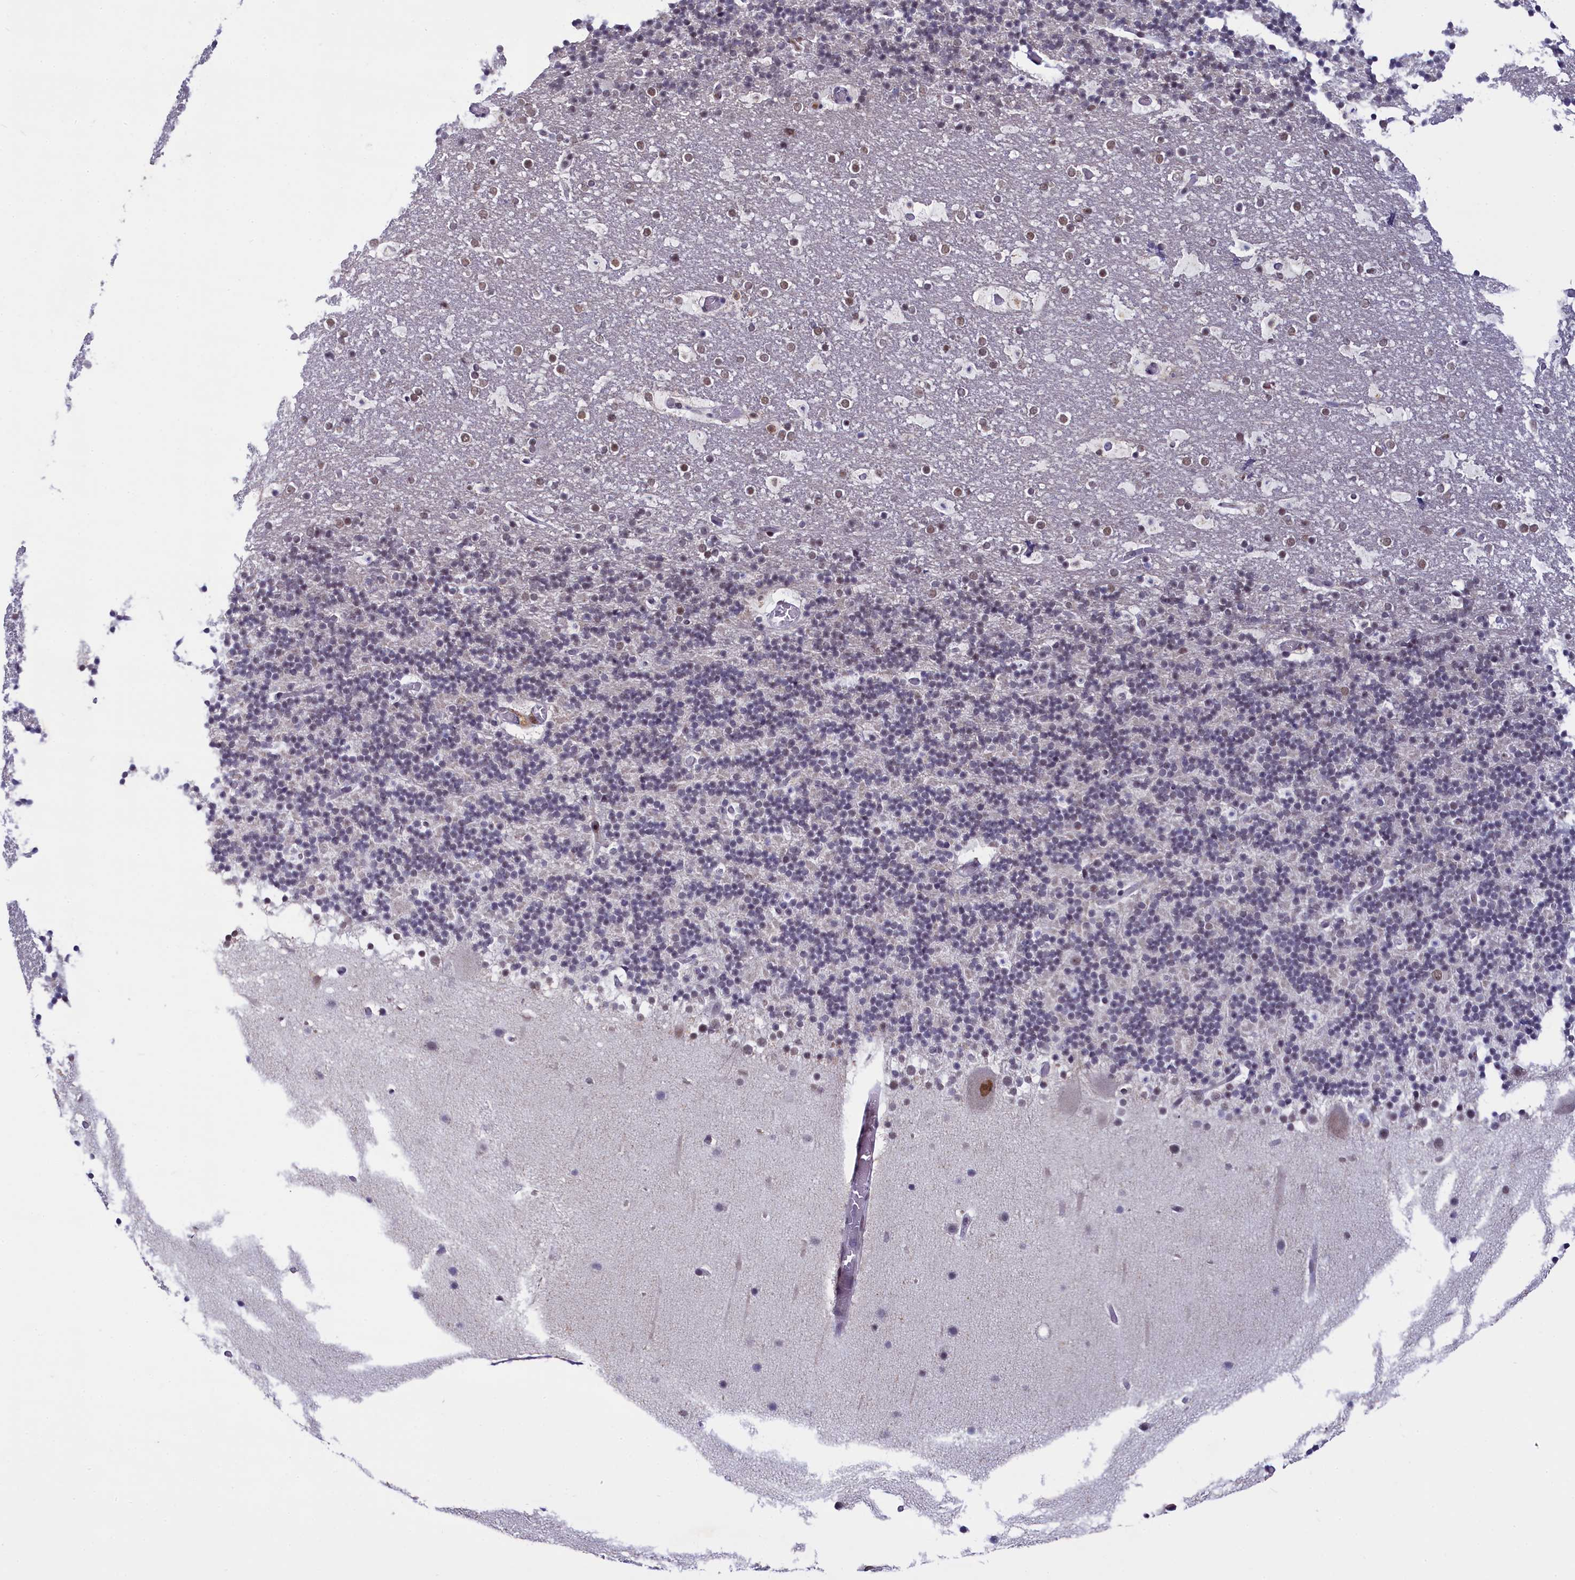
{"staining": {"intensity": "weak", "quantity": "<25%", "location": "nuclear"}, "tissue": "cerebellum", "cell_type": "Cells in granular layer", "image_type": "normal", "snomed": [{"axis": "morphology", "description": "Normal tissue, NOS"}, {"axis": "topography", "description": "Cerebellum"}], "caption": "A micrograph of cerebellum stained for a protein displays no brown staining in cells in granular layer. Brightfield microscopy of immunohistochemistry (IHC) stained with DAB (brown) and hematoxylin (blue), captured at high magnification.", "gene": "PPHLN1", "patient": {"sex": "male", "age": 57}}